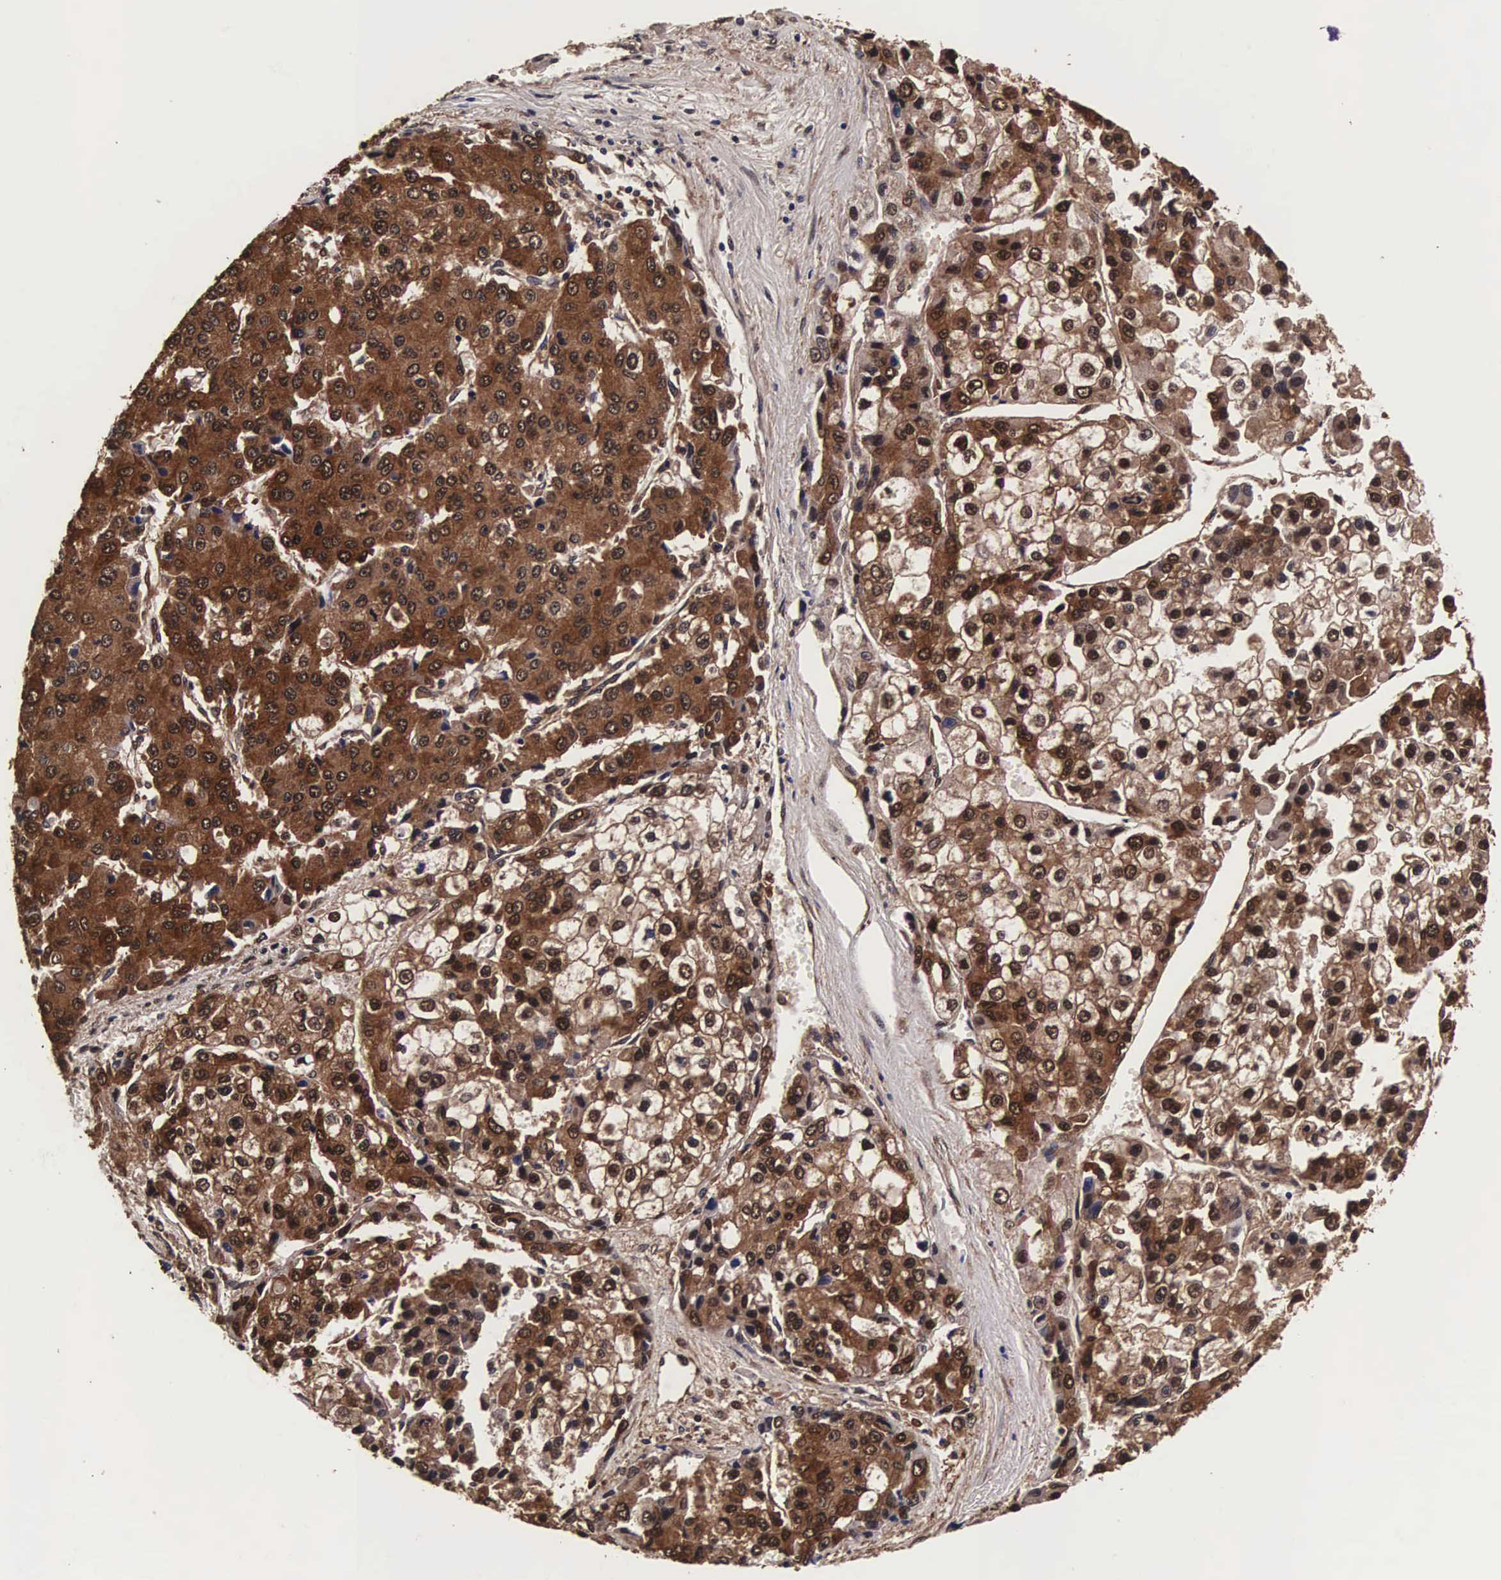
{"staining": {"intensity": "strong", "quantity": ">75%", "location": "cytoplasmic/membranous,nuclear"}, "tissue": "liver cancer", "cell_type": "Tumor cells", "image_type": "cancer", "snomed": [{"axis": "morphology", "description": "Carcinoma, Hepatocellular, NOS"}, {"axis": "topography", "description": "Liver"}], "caption": "Immunohistochemical staining of human liver cancer (hepatocellular carcinoma) shows high levels of strong cytoplasmic/membranous and nuclear positivity in approximately >75% of tumor cells.", "gene": "TECPR2", "patient": {"sex": "female", "age": 66}}